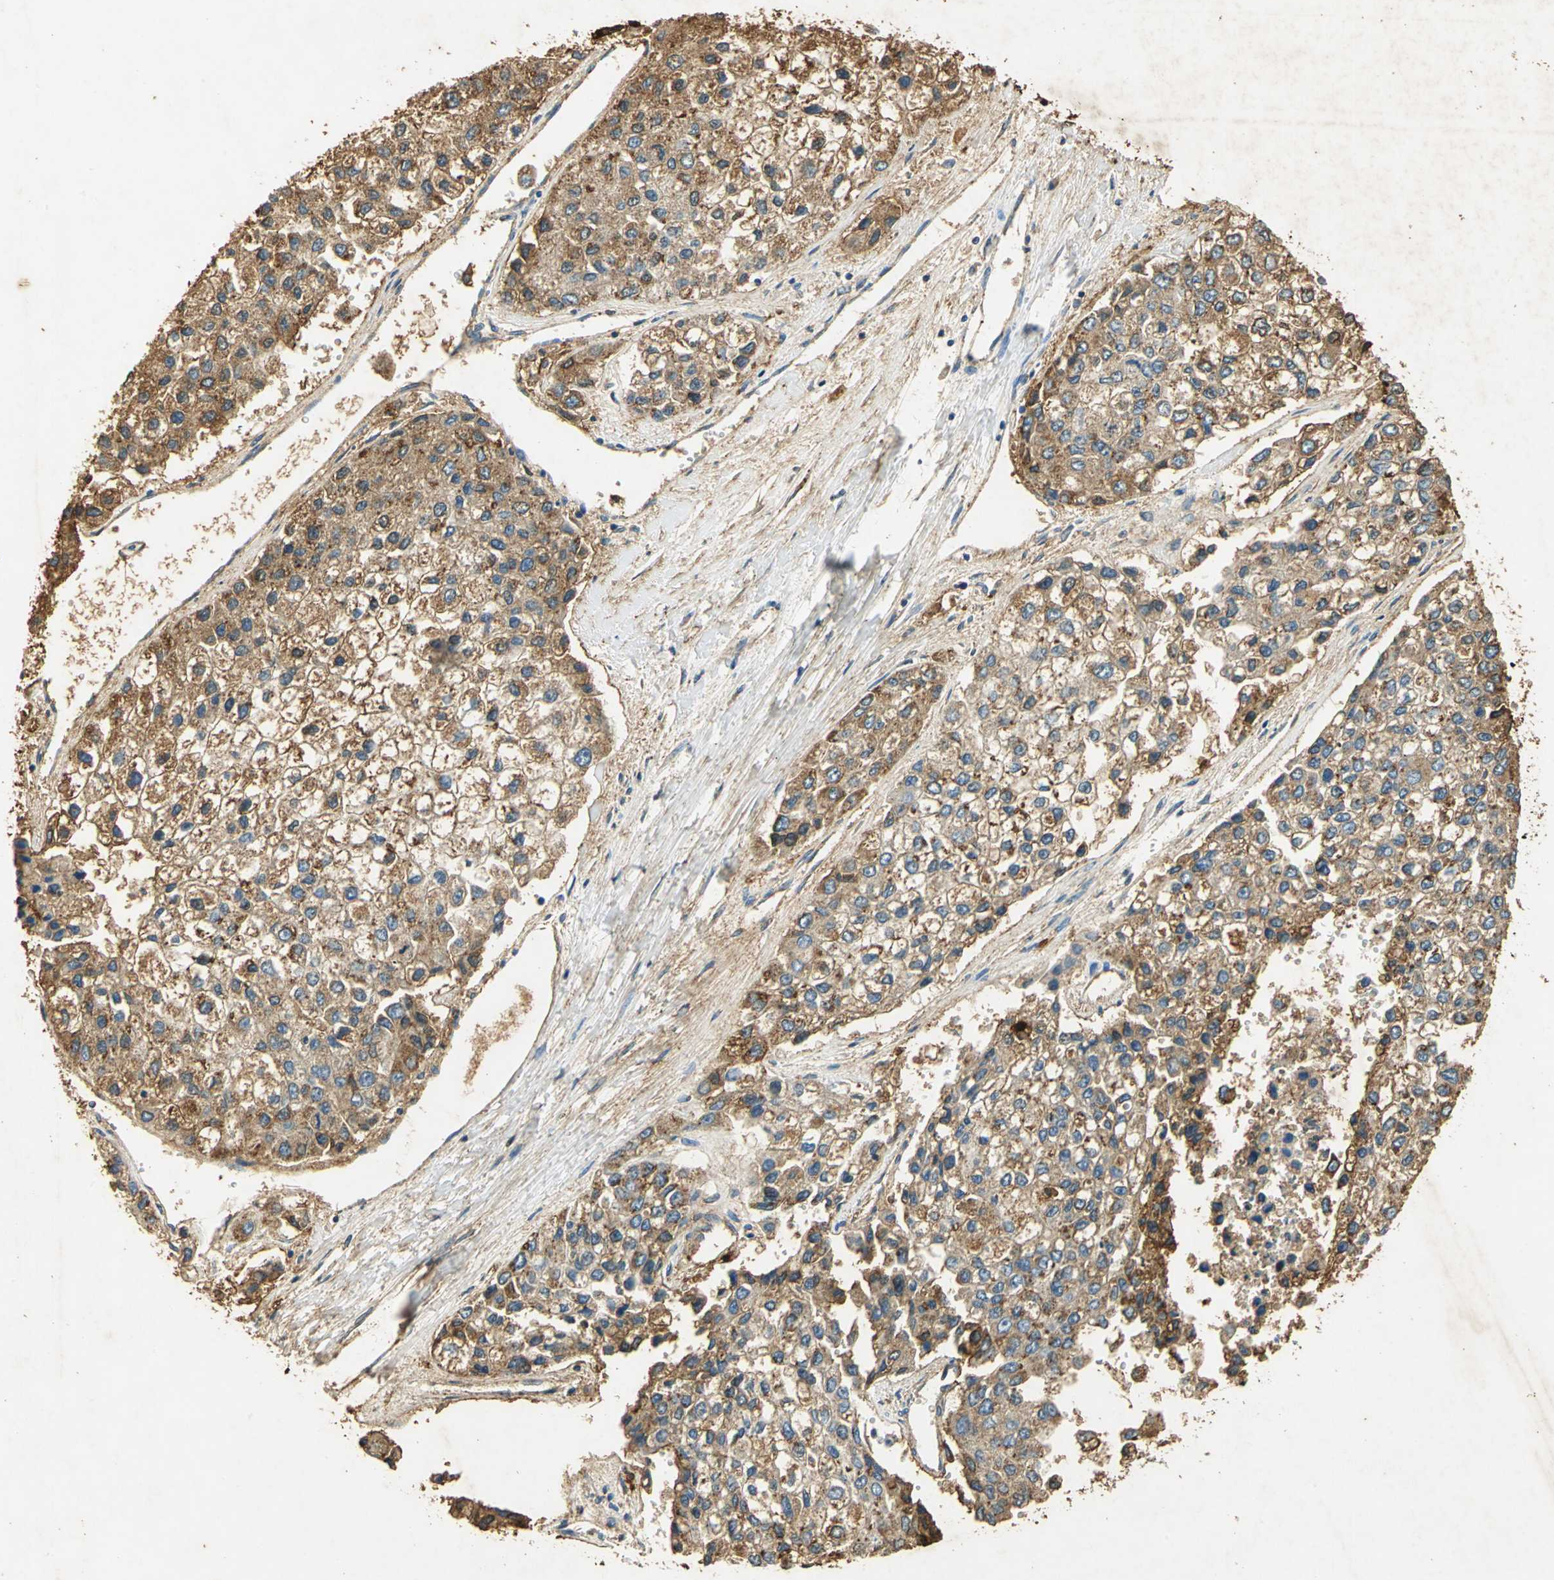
{"staining": {"intensity": "moderate", "quantity": ">75%", "location": "cytoplasmic/membranous"}, "tissue": "liver cancer", "cell_type": "Tumor cells", "image_type": "cancer", "snomed": [{"axis": "morphology", "description": "Carcinoma, Hepatocellular, NOS"}, {"axis": "topography", "description": "Liver"}], "caption": "Brown immunohistochemical staining in liver cancer (hepatocellular carcinoma) shows moderate cytoplasmic/membranous staining in about >75% of tumor cells.", "gene": "ANXA4", "patient": {"sex": "female", "age": 66}}